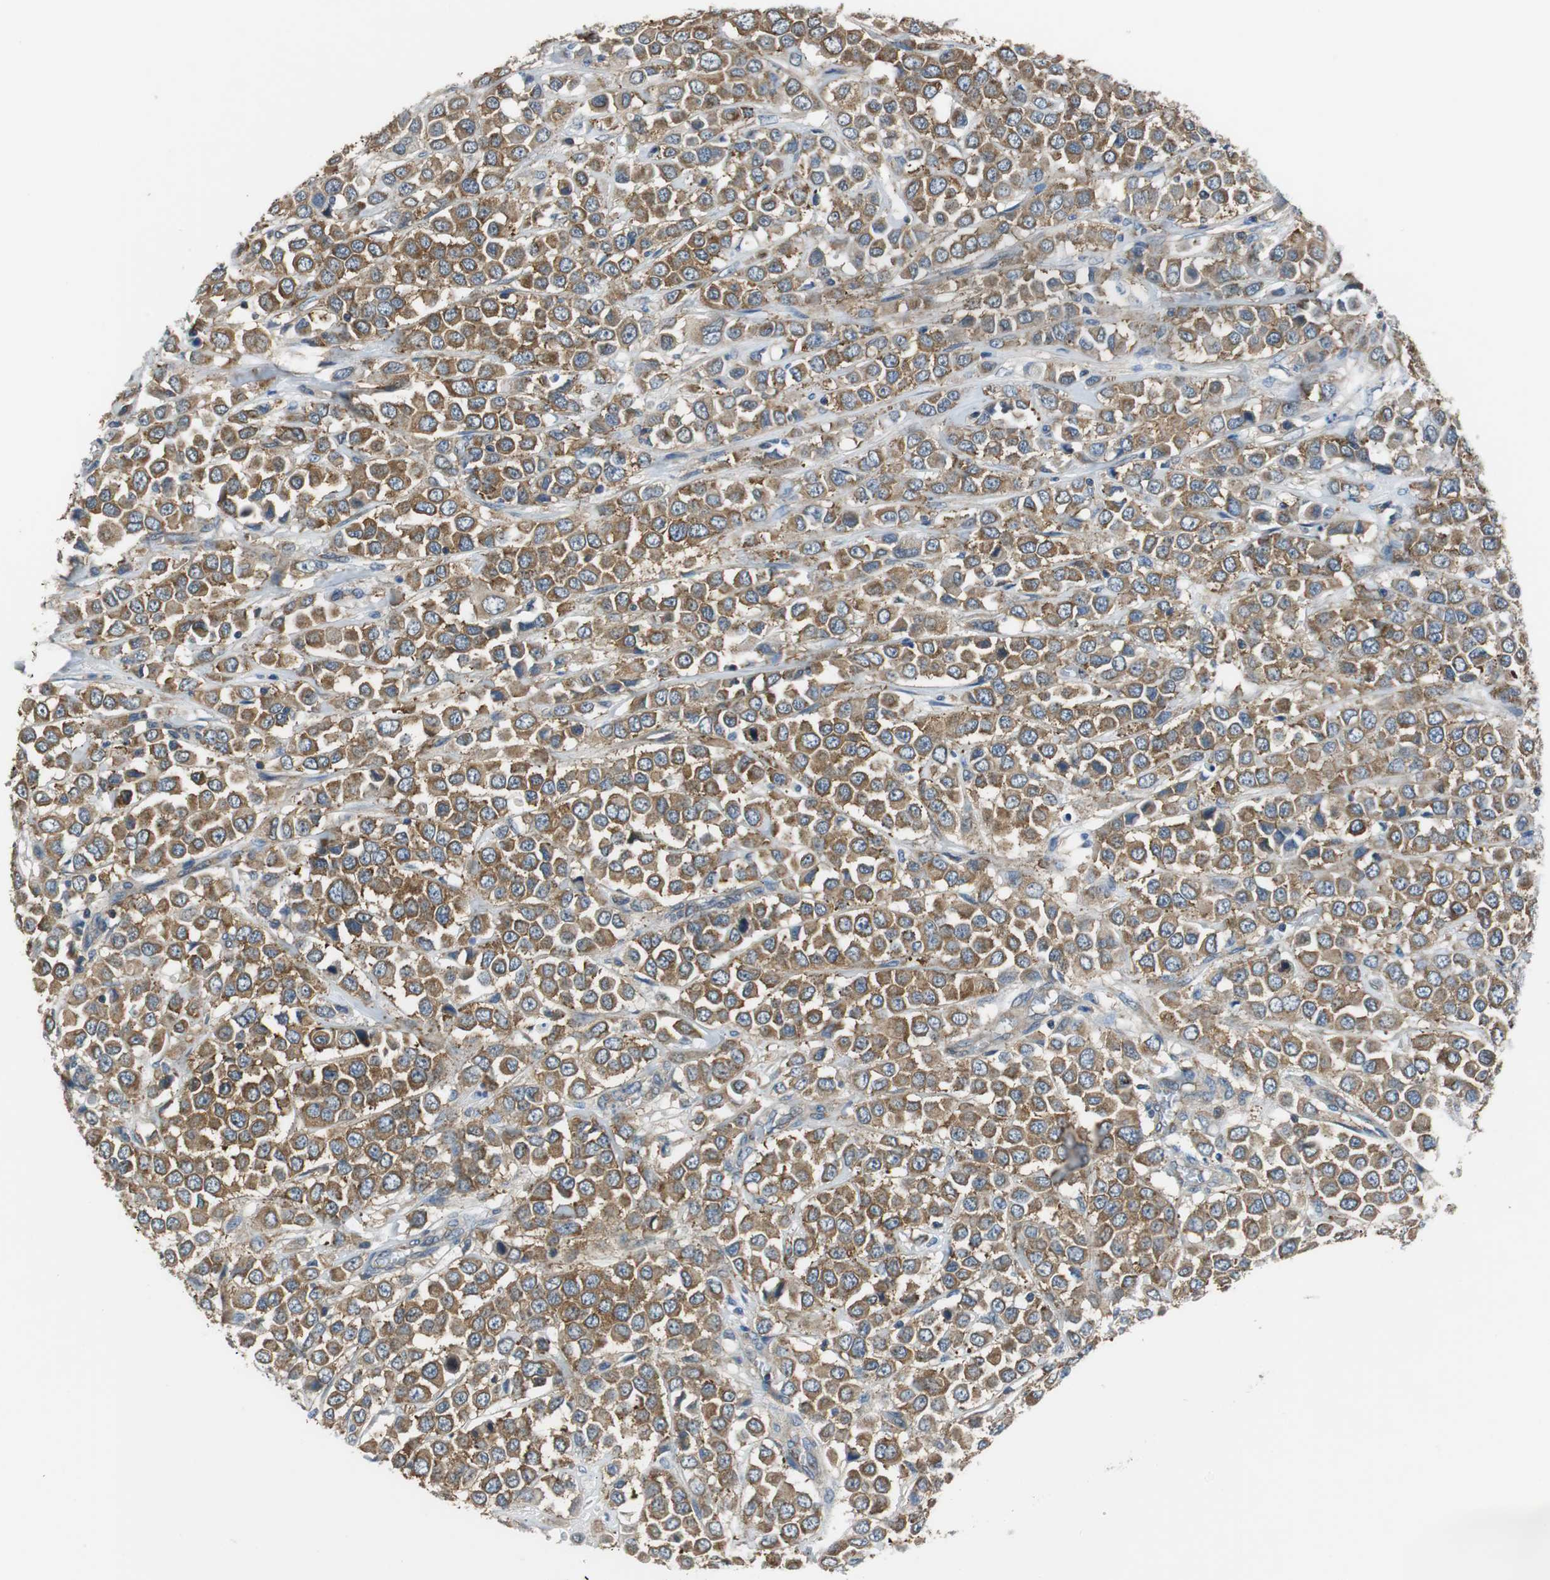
{"staining": {"intensity": "moderate", "quantity": ">75%", "location": "cytoplasmic/membranous"}, "tissue": "breast cancer", "cell_type": "Tumor cells", "image_type": "cancer", "snomed": [{"axis": "morphology", "description": "Duct carcinoma"}, {"axis": "topography", "description": "Breast"}], "caption": "A photomicrograph of human breast infiltrating ductal carcinoma stained for a protein shows moderate cytoplasmic/membranous brown staining in tumor cells.", "gene": "CNOT3", "patient": {"sex": "female", "age": 61}}